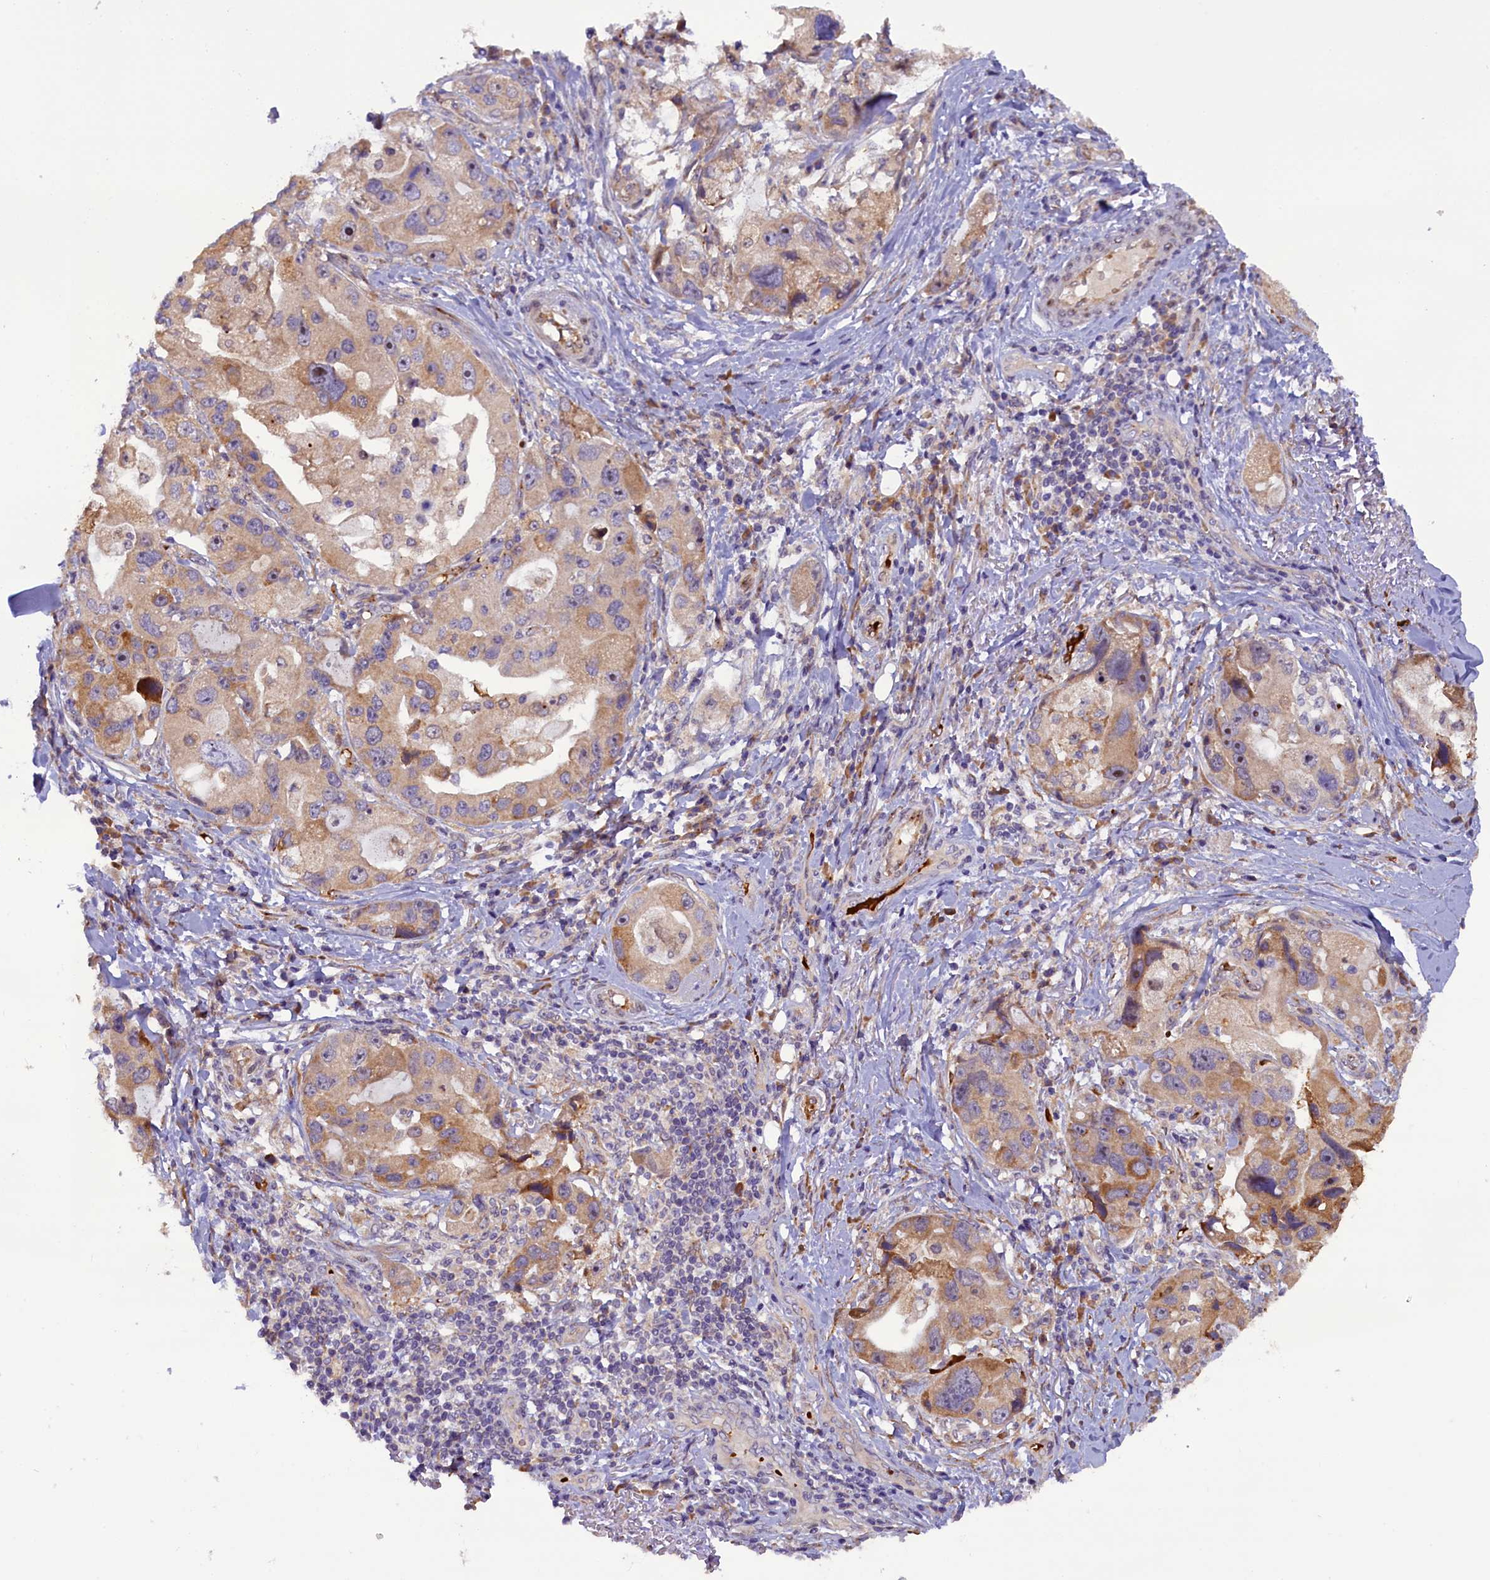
{"staining": {"intensity": "moderate", "quantity": ">75%", "location": "cytoplasmic/membranous"}, "tissue": "lung cancer", "cell_type": "Tumor cells", "image_type": "cancer", "snomed": [{"axis": "morphology", "description": "Adenocarcinoma, NOS"}, {"axis": "topography", "description": "Lung"}], "caption": "Lung cancer (adenocarcinoma) stained for a protein demonstrates moderate cytoplasmic/membranous positivity in tumor cells.", "gene": "CCDC9B", "patient": {"sex": "female", "age": 54}}